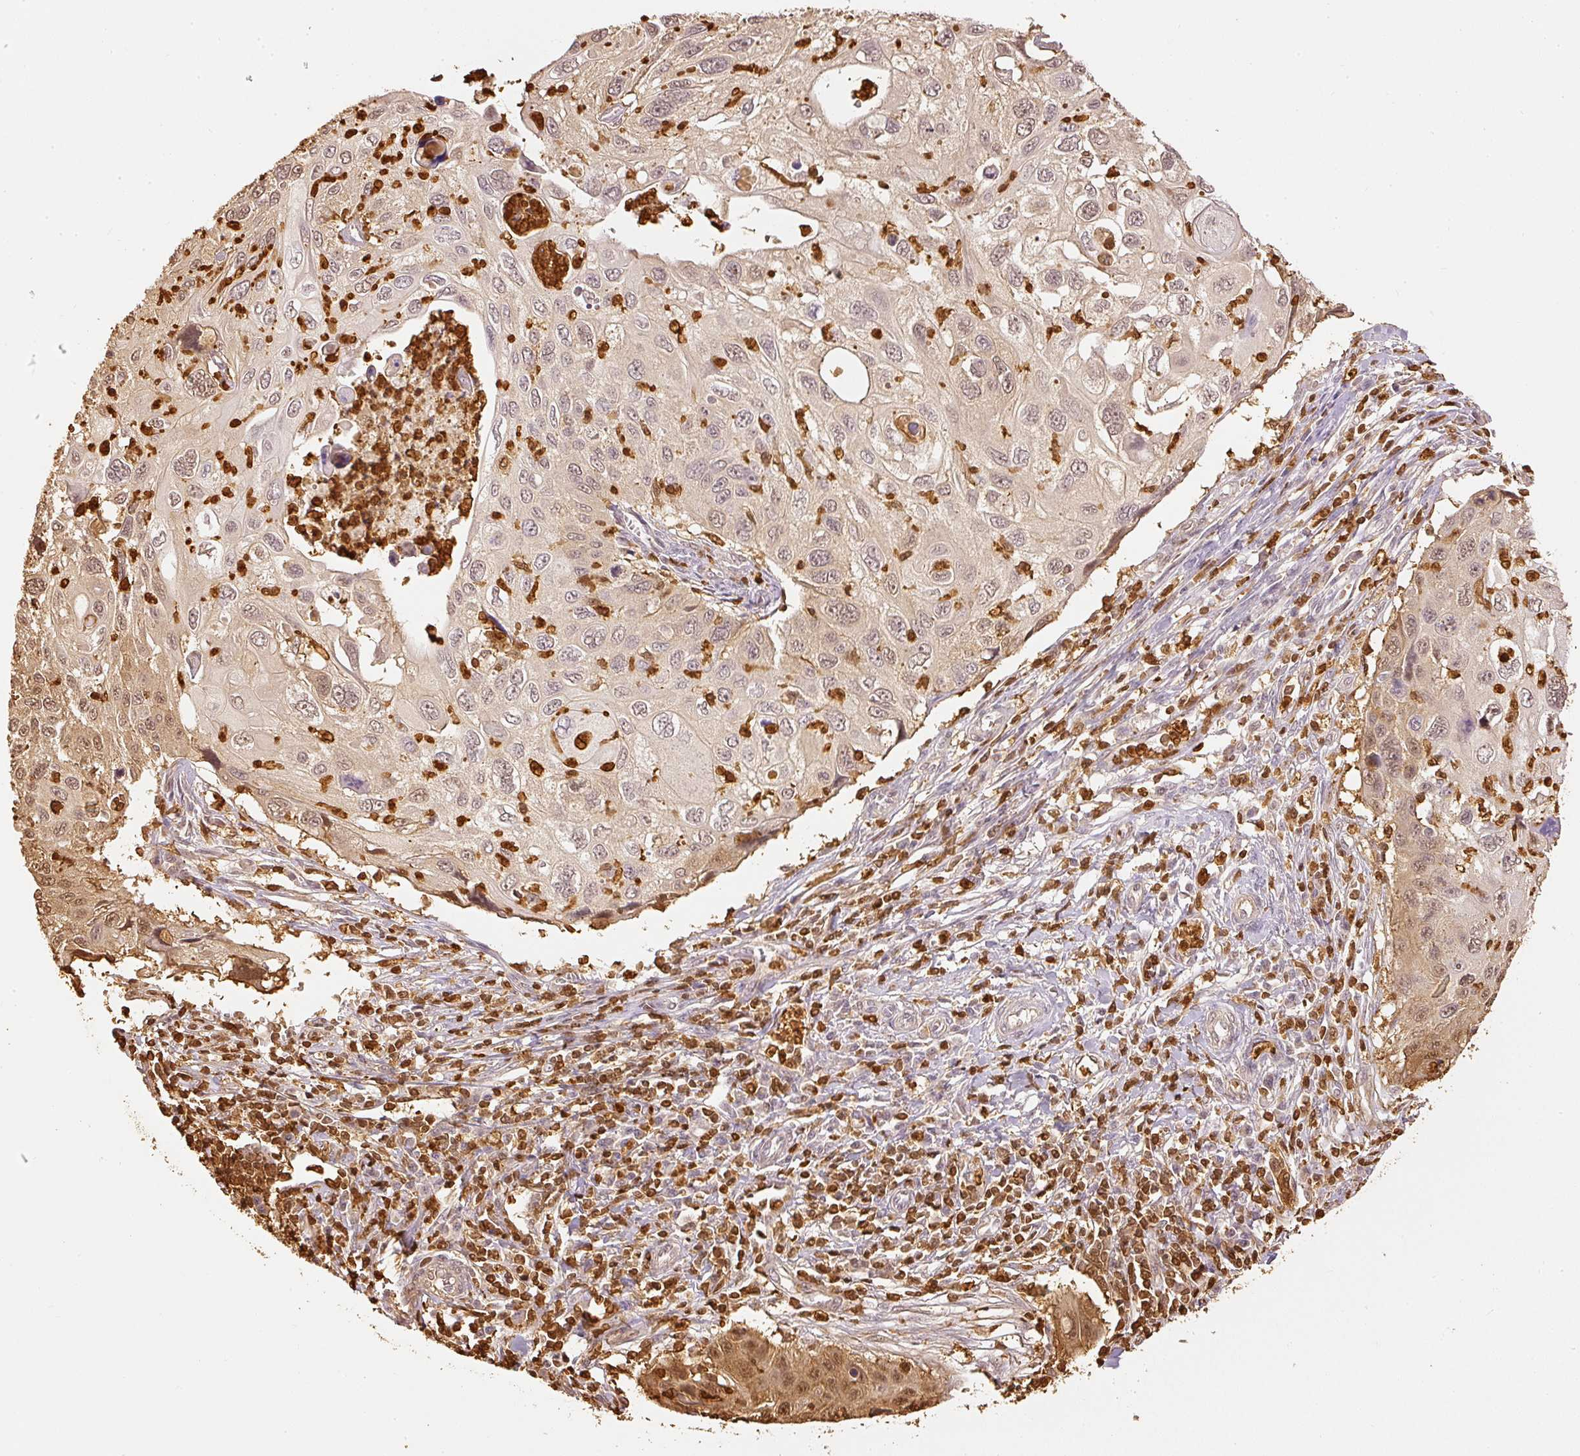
{"staining": {"intensity": "weak", "quantity": "<25%", "location": "cytoplasmic/membranous,nuclear"}, "tissue": "cervical cancer", "cell_type": "Tumor cells", "image_type": "cancer", "snomed": [{"axis": "morphology", "description": "Squamous cell carcinoma, NOS"}, {"axis": "topography", "description": "Cervix"}], "caption": "Histopathology image shows no significant protein expression in tumor cells of cervical squamous cell carcinoma. The staining was performed using DAB to visualize the protein expression in brown, while the nuclei were stained in blue with hematoxylin (Magnification: 20x).", "gene": "PFN1", "patient": {"sex": "female", "age": 70}}